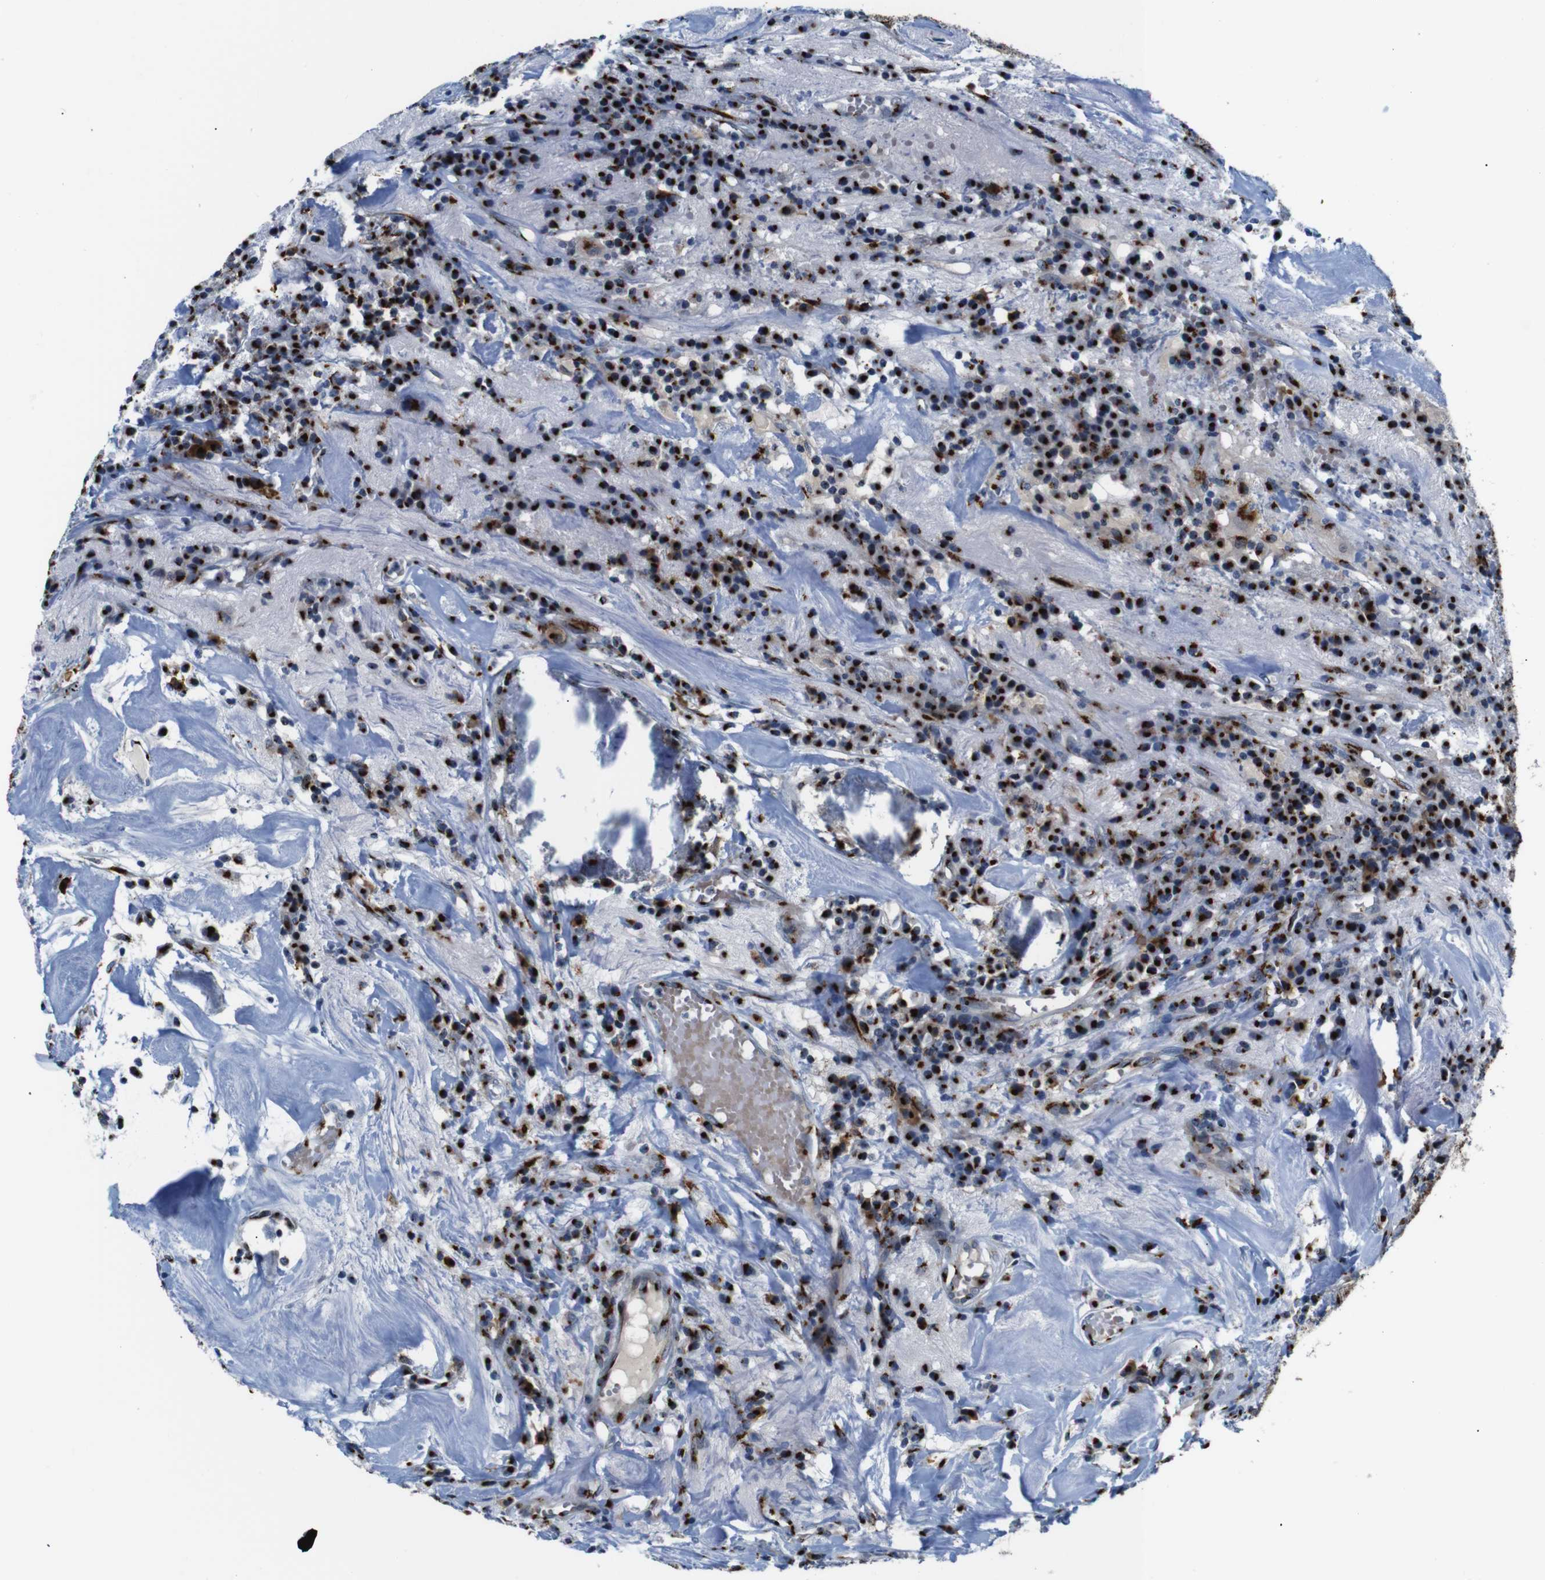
{"staining": {"intensity": "strong", "quantity": ">75%", "location": "cytoplasmic/membranous"}, "tissue": "head and neck cancer", "cell_type": "Tumor cells", "image_type": "cancer", "snomed": [{"axis": "morphology", "description": "Adenocarcinoma, NOS"}, {"axis": "topography", "description": "Salivary gland"}, {"axis": "topography", "description": "Head-Neck"}], "caption": "This photomicrograph shows adenocarcinoma (head and neck) stained with immunohistochemistry (IHC) to label a protein in brown. The cytoplasmic/membranous of tumor cells show strong positivity for the protein. Nuclei are counter-stained blue.", "gene": "TGOLN2", "patient": {"sex": "female", "age": 65}}